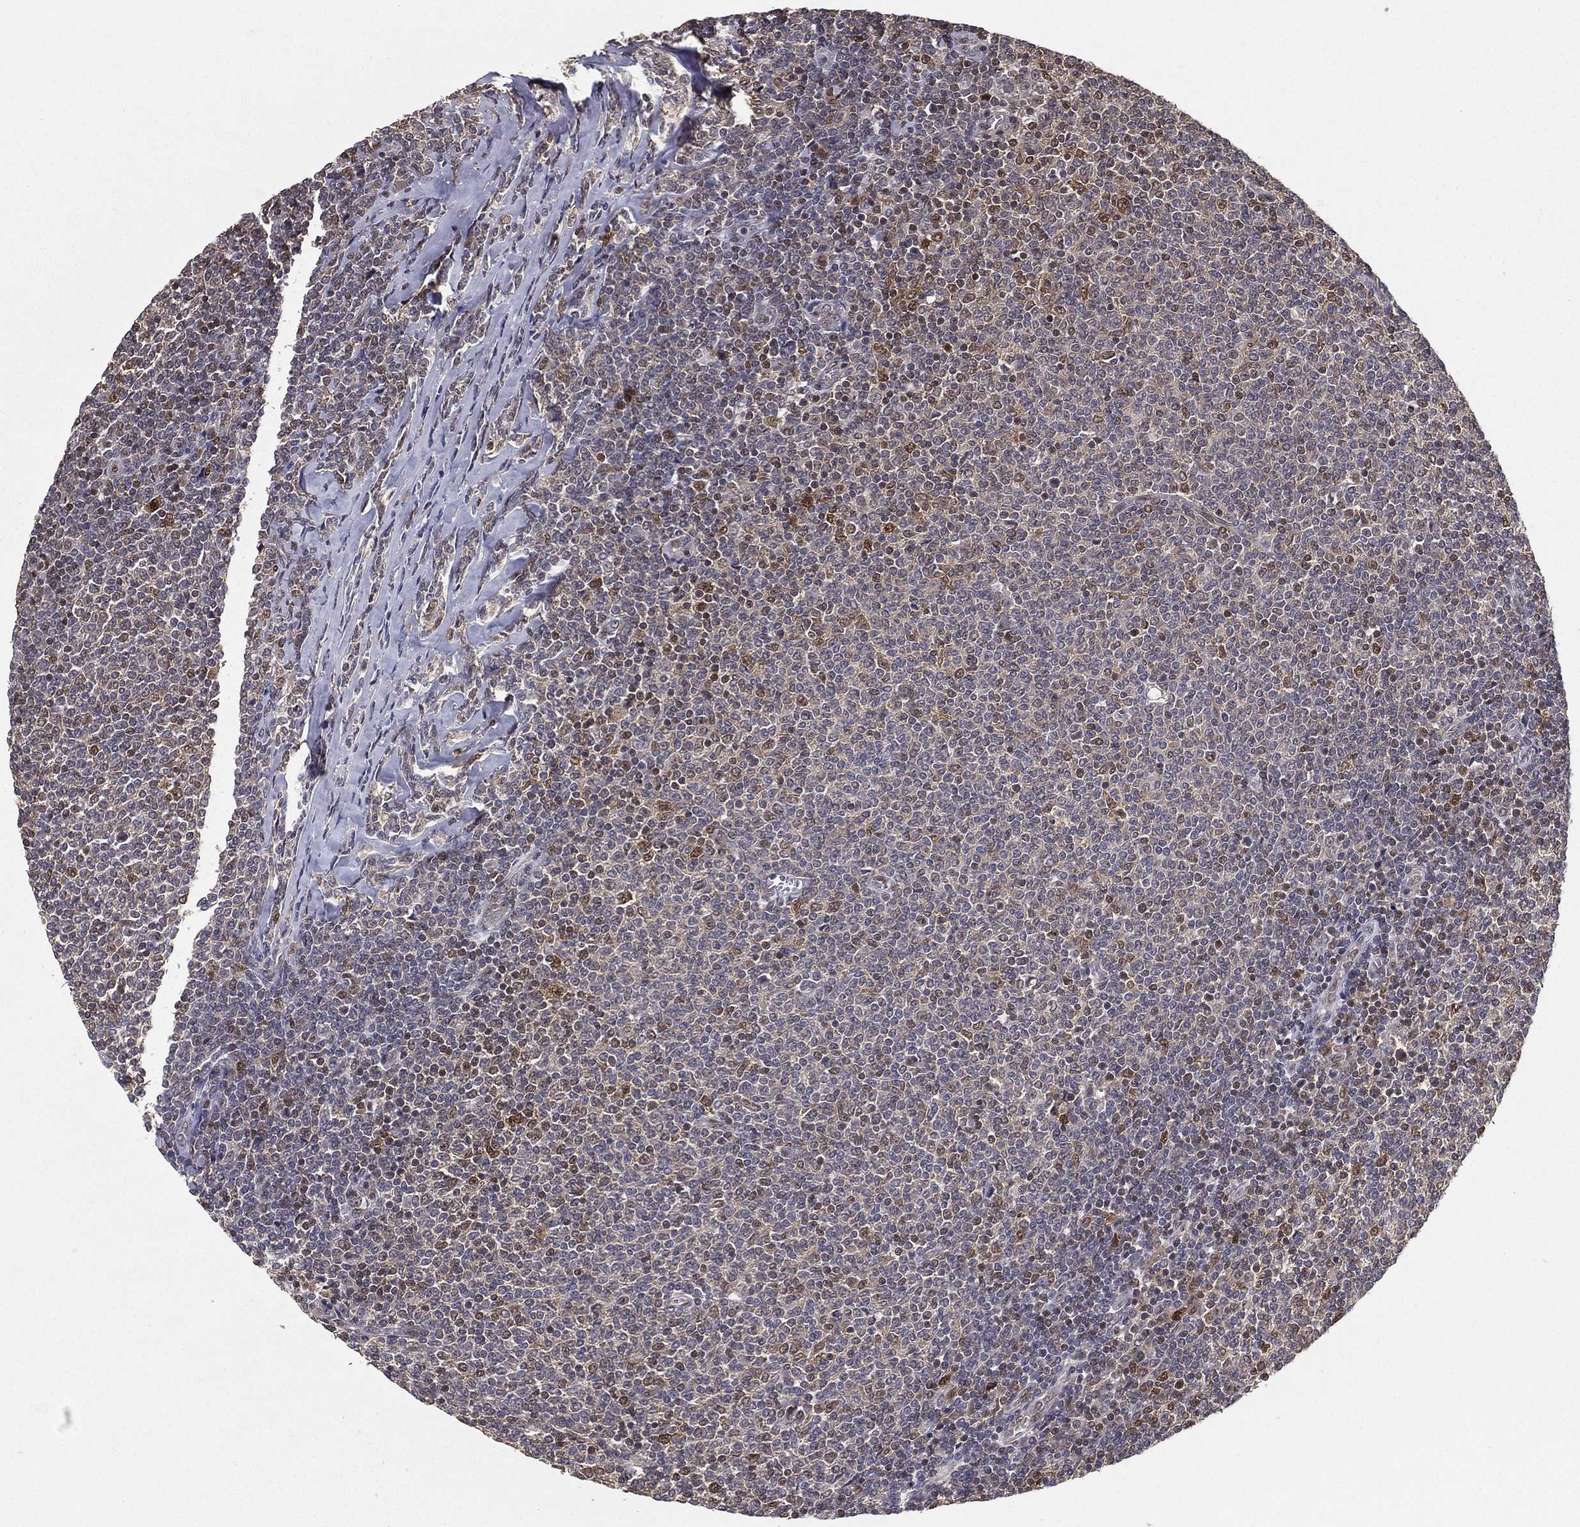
{"staining": {"intensity": "moderate", "quantity": "<25%", "location": "nuclear"}, "tissue": "lymphoma", "cell_type": "Tumor cells", "image_type": "cancer", "snomed": [{"axis": "morphology", "description": "Malignant lymphoma, non-Hodgkin's type, Low grade"}, {"axis": "topography", "description": "Lymph node"}], "caption": "Lymphoma stained with IHC demonstrates moderate nuclear expression in approximately <25% of tumor cells.", "gene": "CARM1", "patient": {"sex": "male", "age": 52}}